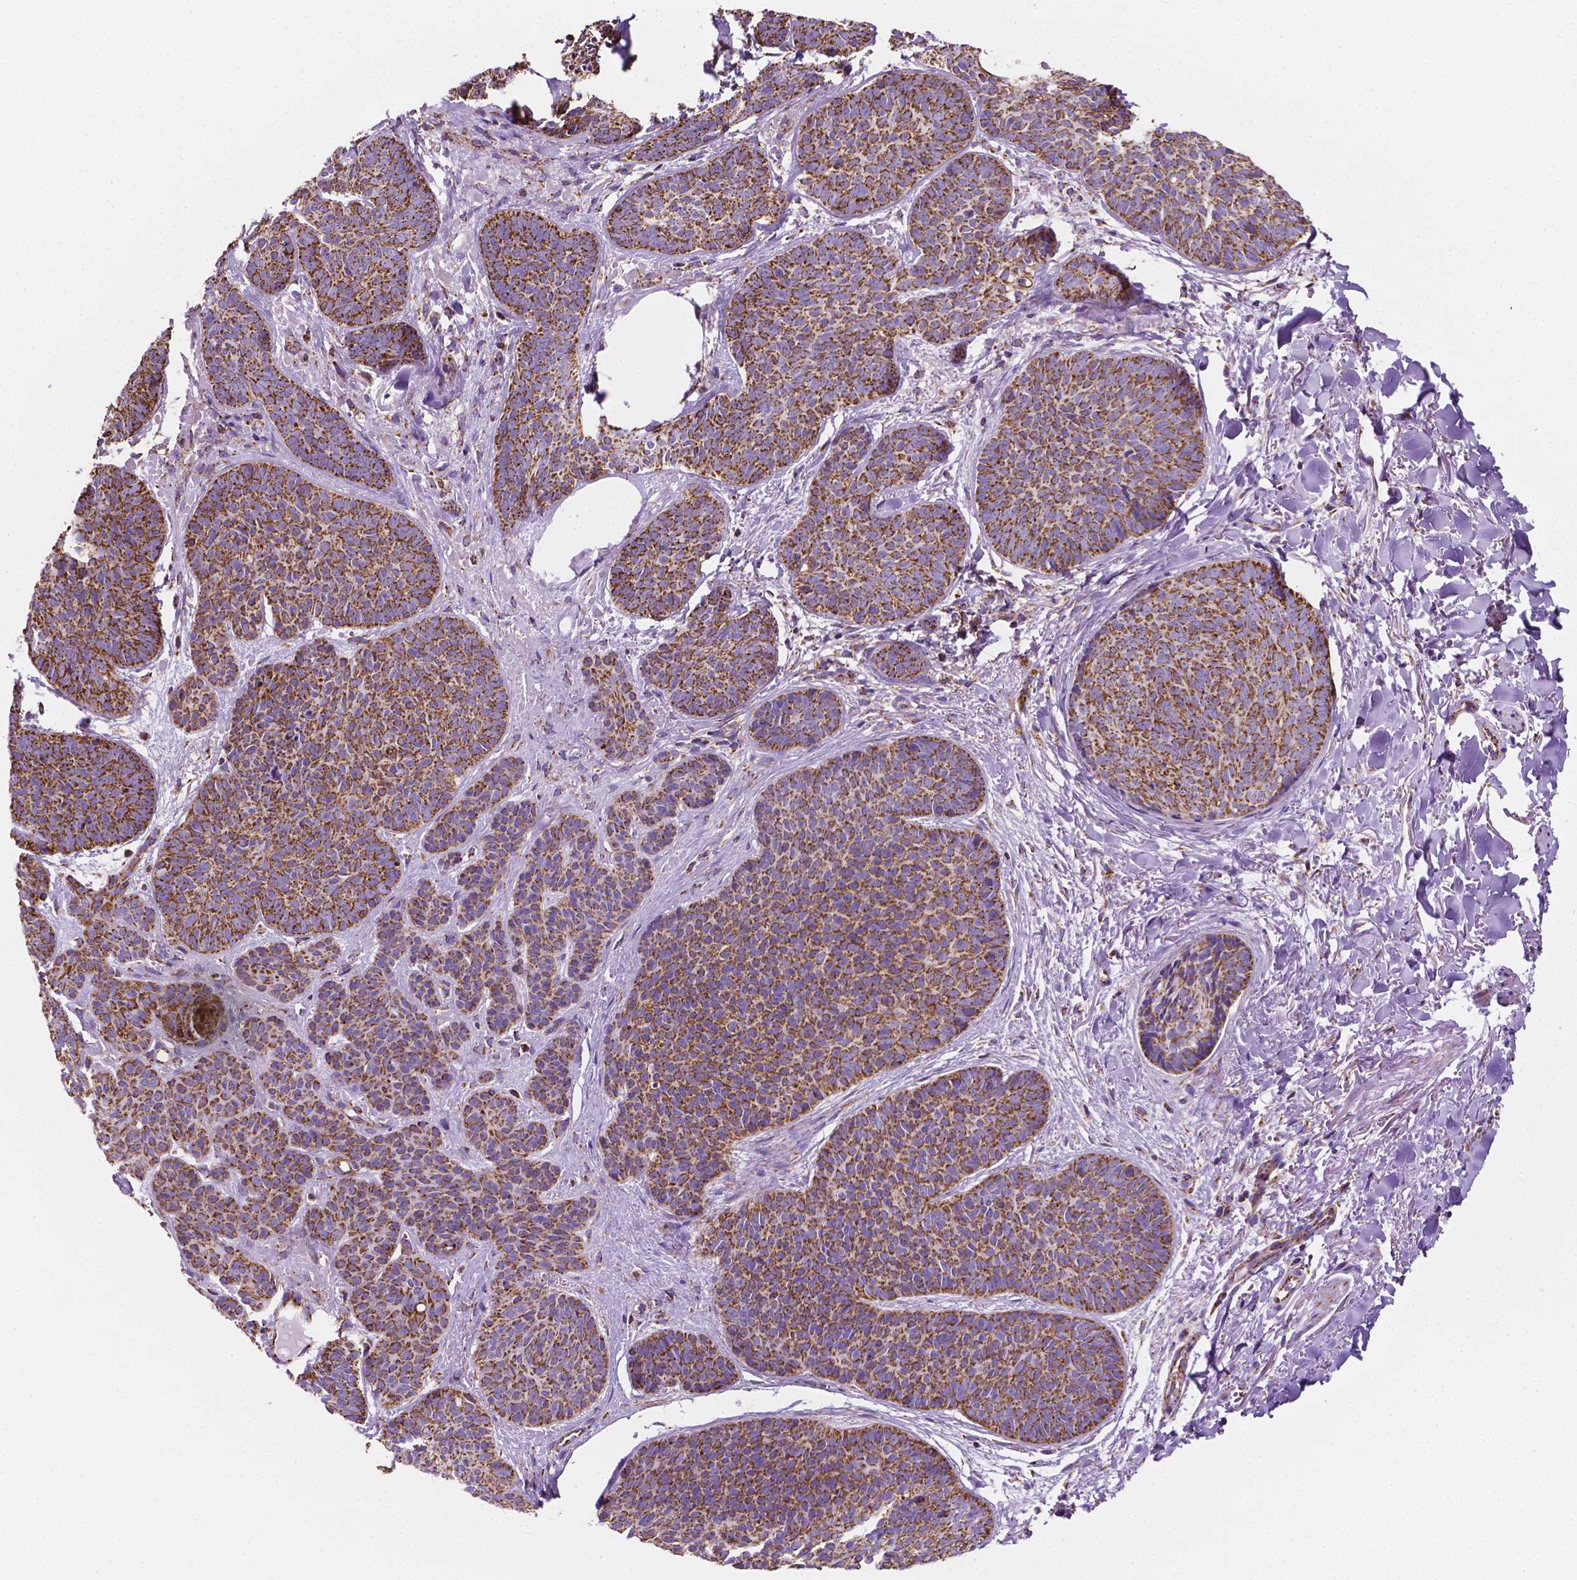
{"staining": {"intensity": "strong", "quantity": ">75%", "location": "cytoplasmic/membranous"}, "tissue": "skin cancer", "cell_type": "Tumor cells", "image_type": "cancer", "snomed": [{"axis": "morphology", "description": "Basal cell carcinoma"}, {"axis": "topography", "description": "Skin"}], "caption": "Basal cell carcinoma (skin) stained for a protein exhibits strong cytoplasmic/membranous positivity in tumor cells.", "gene": "RMDN3", "patient": {"sex": "female", "age": 82}}